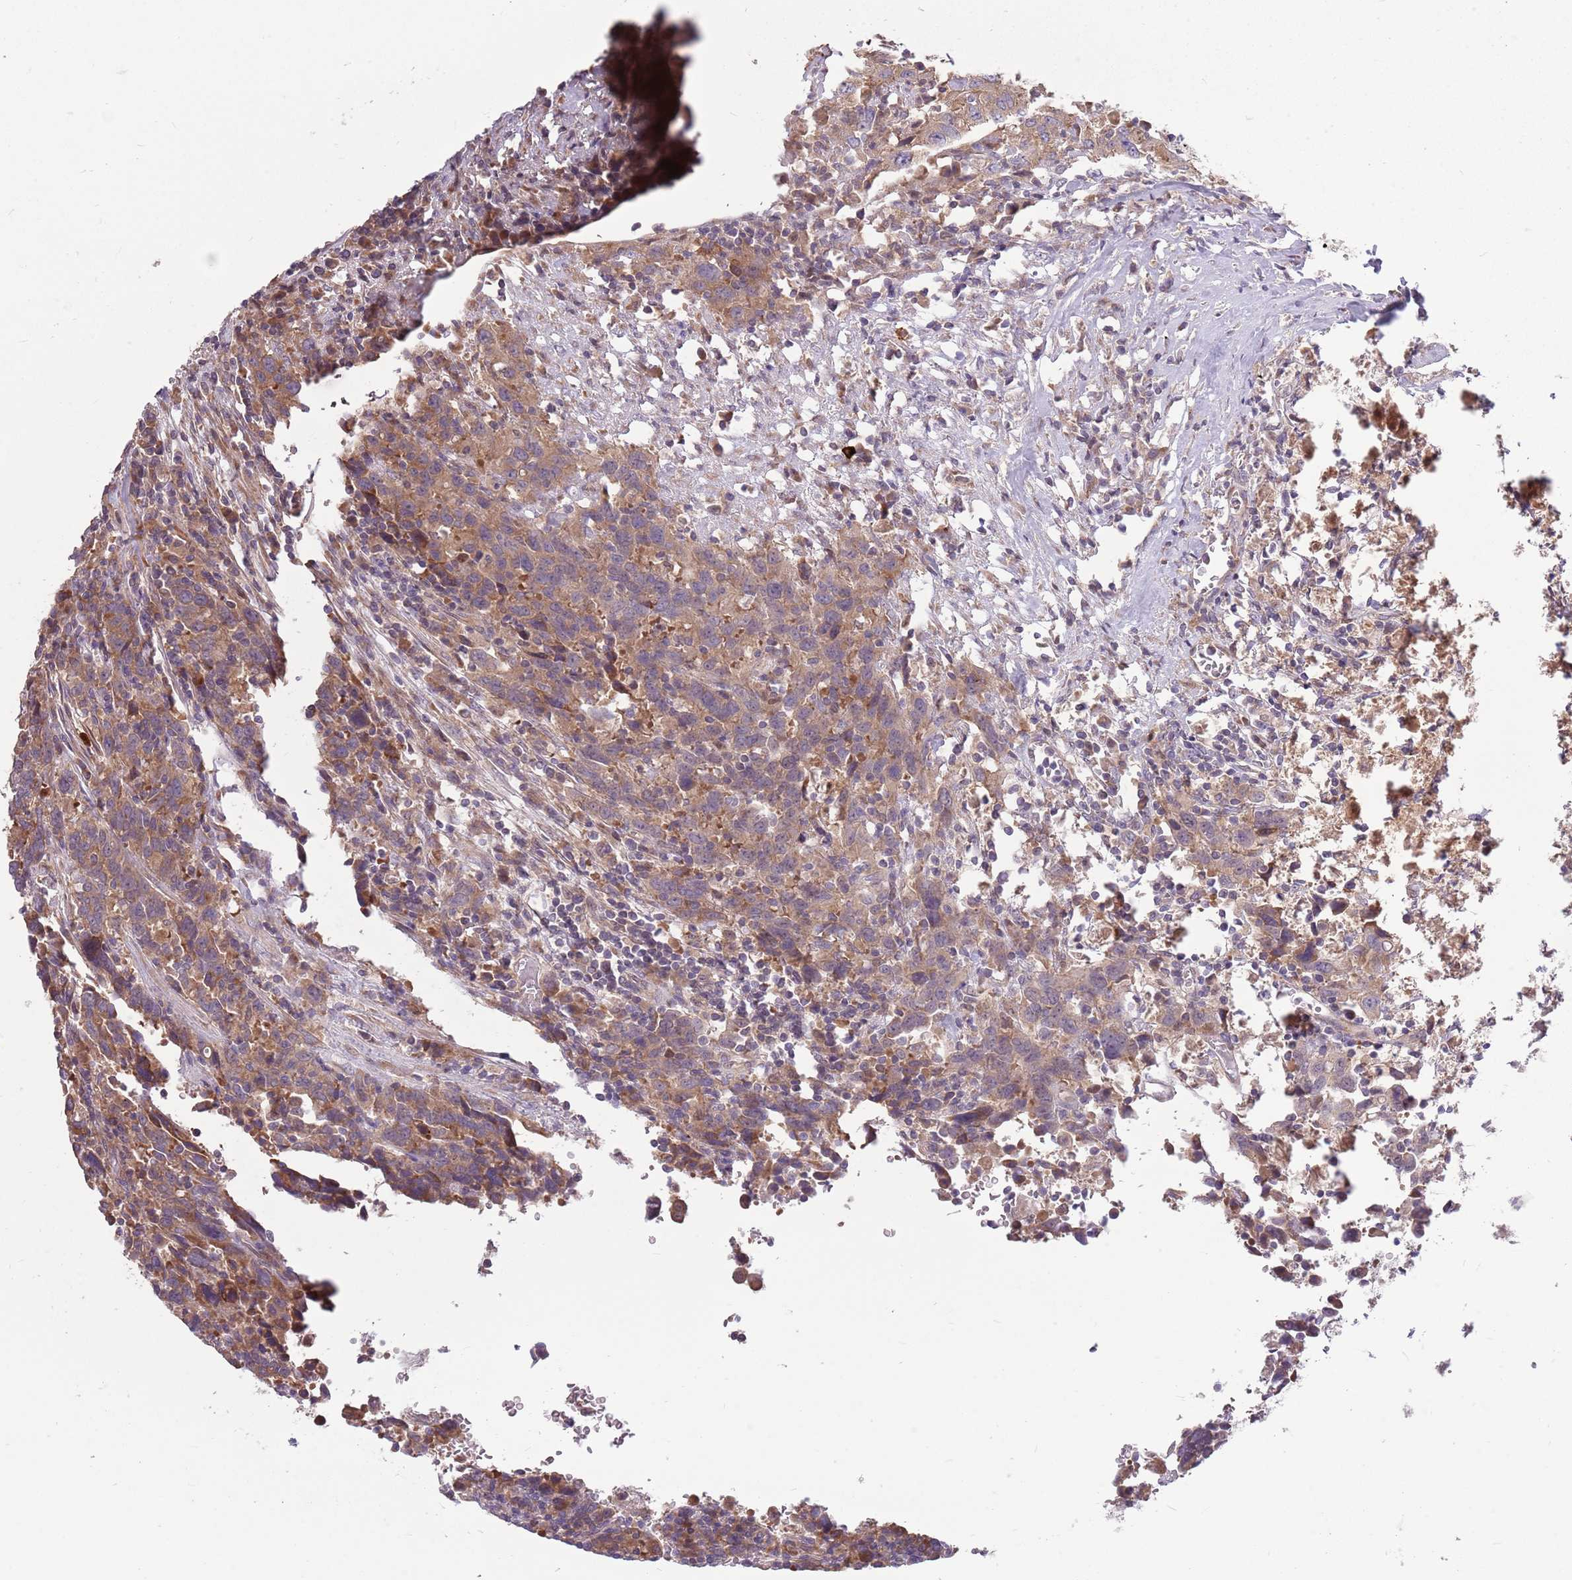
{"staining": {"intensity": "moderate", "quantity": ">75%", "location": "cytoplasmic/membranous"}, "tissue": "urothelial cancer", "cell_type": "Tumor cells", "image_type": "cancer", "snomed": [{"axis": "morphology", "description": "Urothelial carcinoma, High grade"}, {"axis": "topography", "description": "Urinary bladder"}], "caption": "Protein staining of urothelial cancer tissue exhibits moderate cytoplasmic/membranous positivity in approximately >75% of tumor cells. (Stains: DAB (3,3'-diaminobenzidine) in brown, nuclei in blue, Microscopy: brightfield microscopy at high magnification).", "gene": "PPP1R27", "patient": {"sex": "male", "age": 61}}